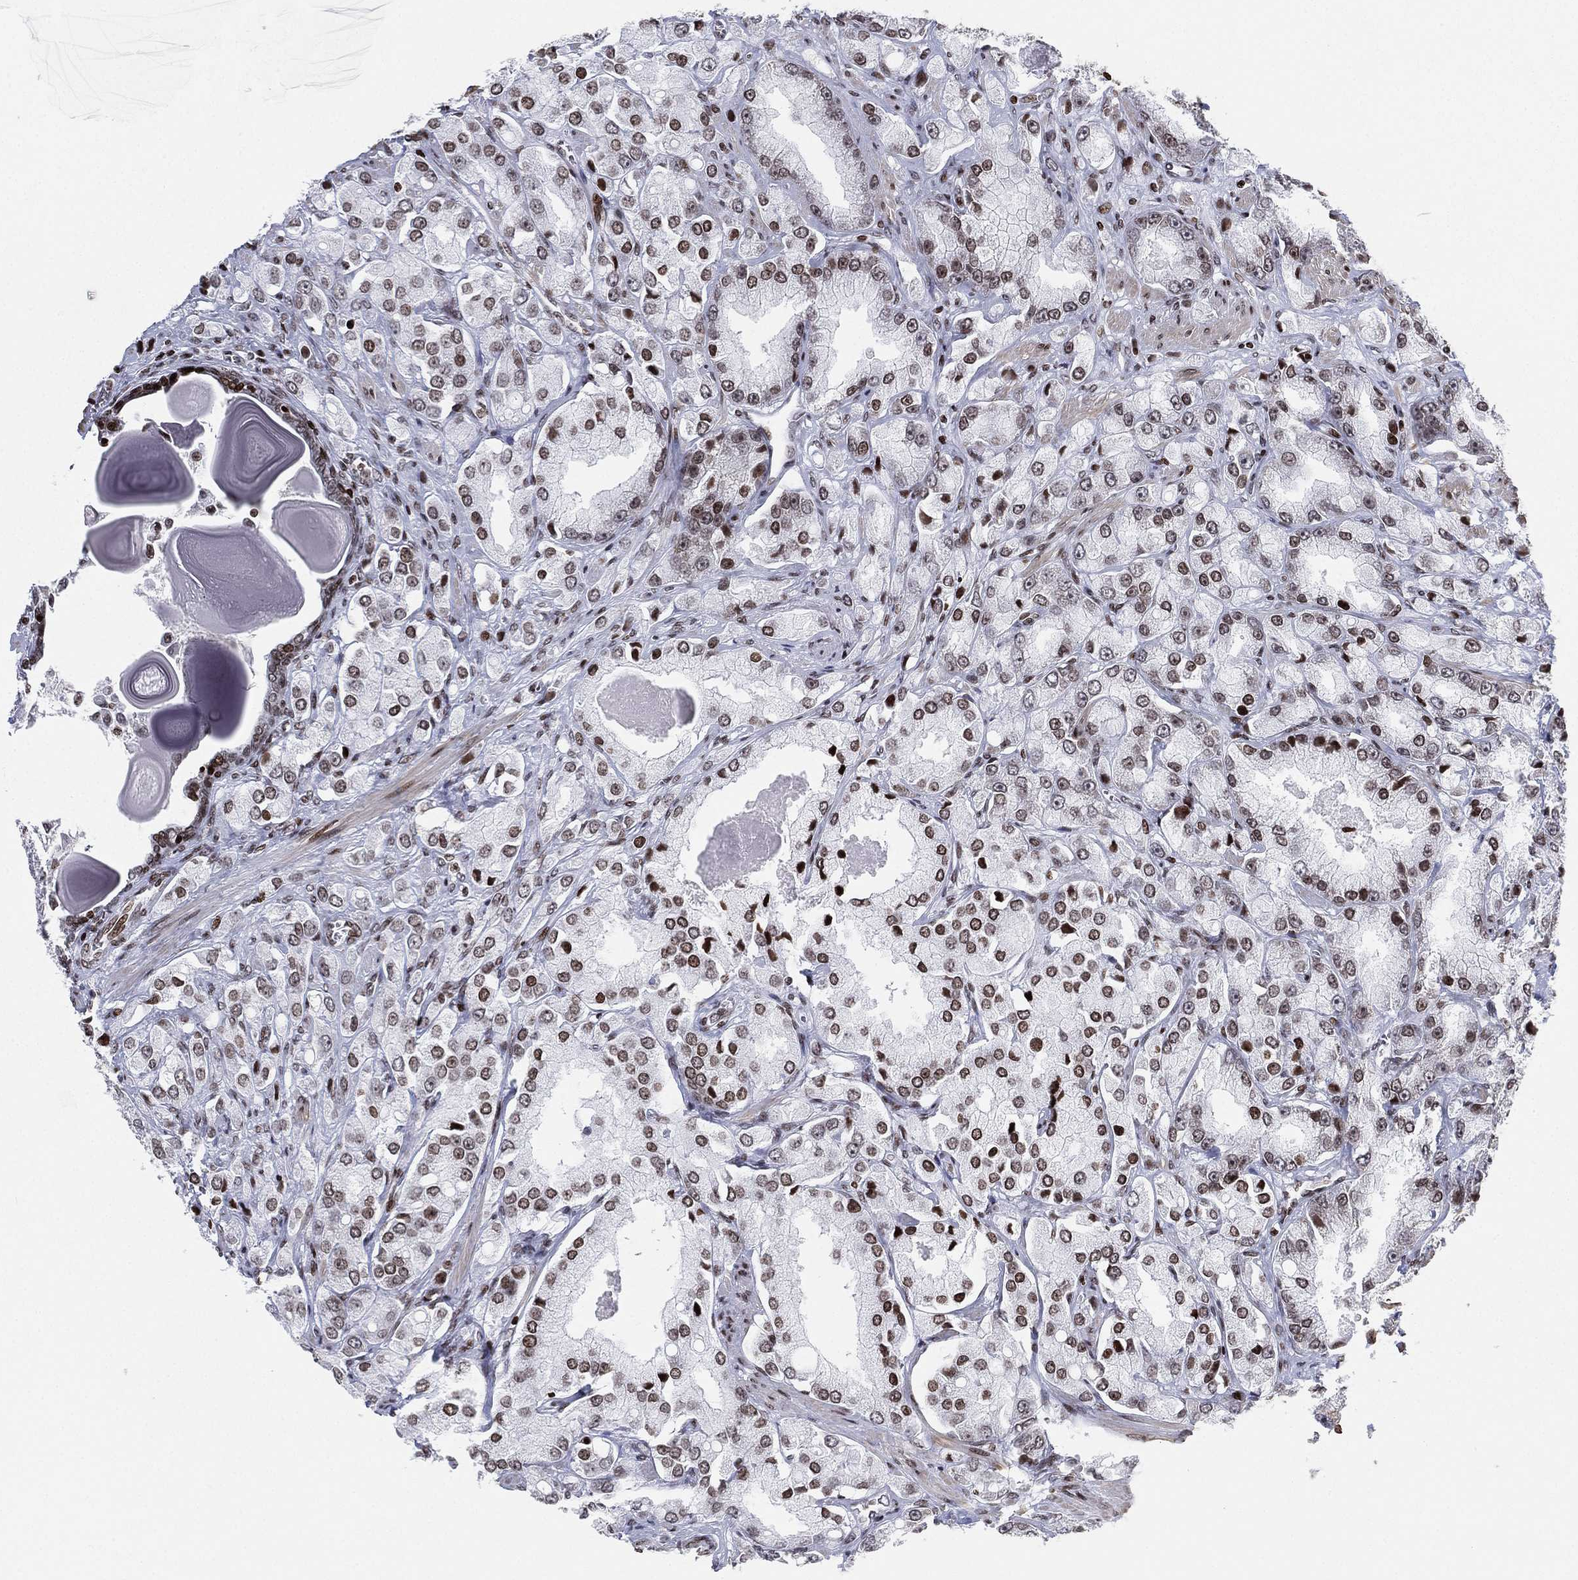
{"staining": {"intensity": "moderate", "quantity": "25%-75%", "location": "nuclear"}, "tissue": "prostate cancer", "cell_type": "Tumor cells", "image_type": "cancer", "snomed": [{"axis": "morphology", "description": "Adenocarcinoma, NOS"}, {"axis": "topography", "description": "Prostate and seminal vesicle, NOS"}, {"axis": "topography", "description": "Prostate"}], "caption": "Immunohistochemical staining of human prostate cancer displays moderate nuclear protein staining in approximately 25%-75% of tumor cells.", "gene": "MFSD14A", "patient": {"sex": "male", "age": 64}}